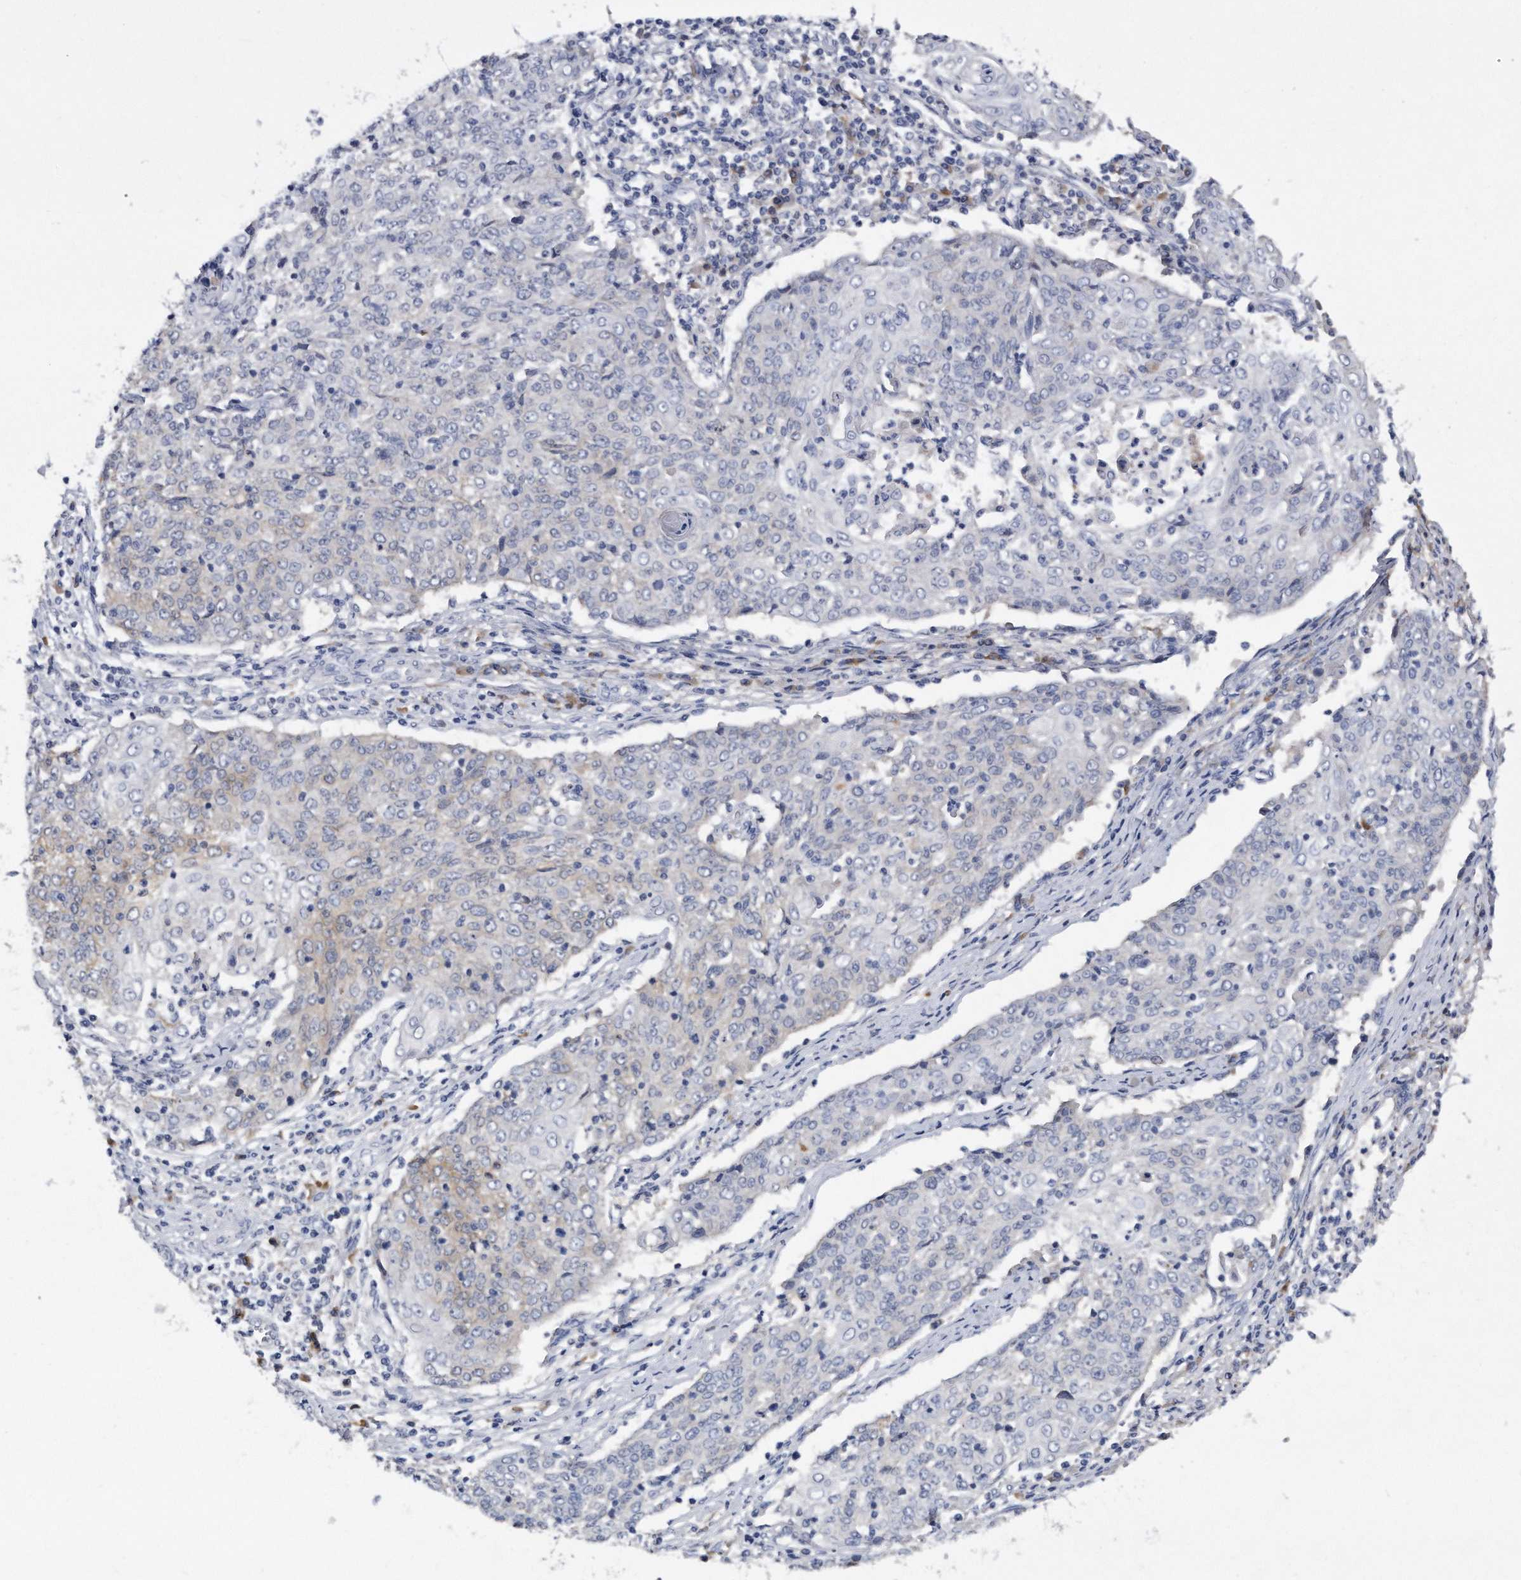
{"staining": {"intensity": "negative", "quantity": "none", "location": "none"}, "tissue": "cervical cancer", "cell_type": "Tumor cells", "image_type": "cancer", "snomed": [{"axis": "morphology", "description": "Squamous cell carcinoma, NOS"}, {"axis": "topography", "description": "Cervix"}], "caption": "The image reveals no staining of tumor cells in squamous cell carcinoma (cervical).", "gene": "ASNS", "patient": {"sex": "female", "age": 48}}